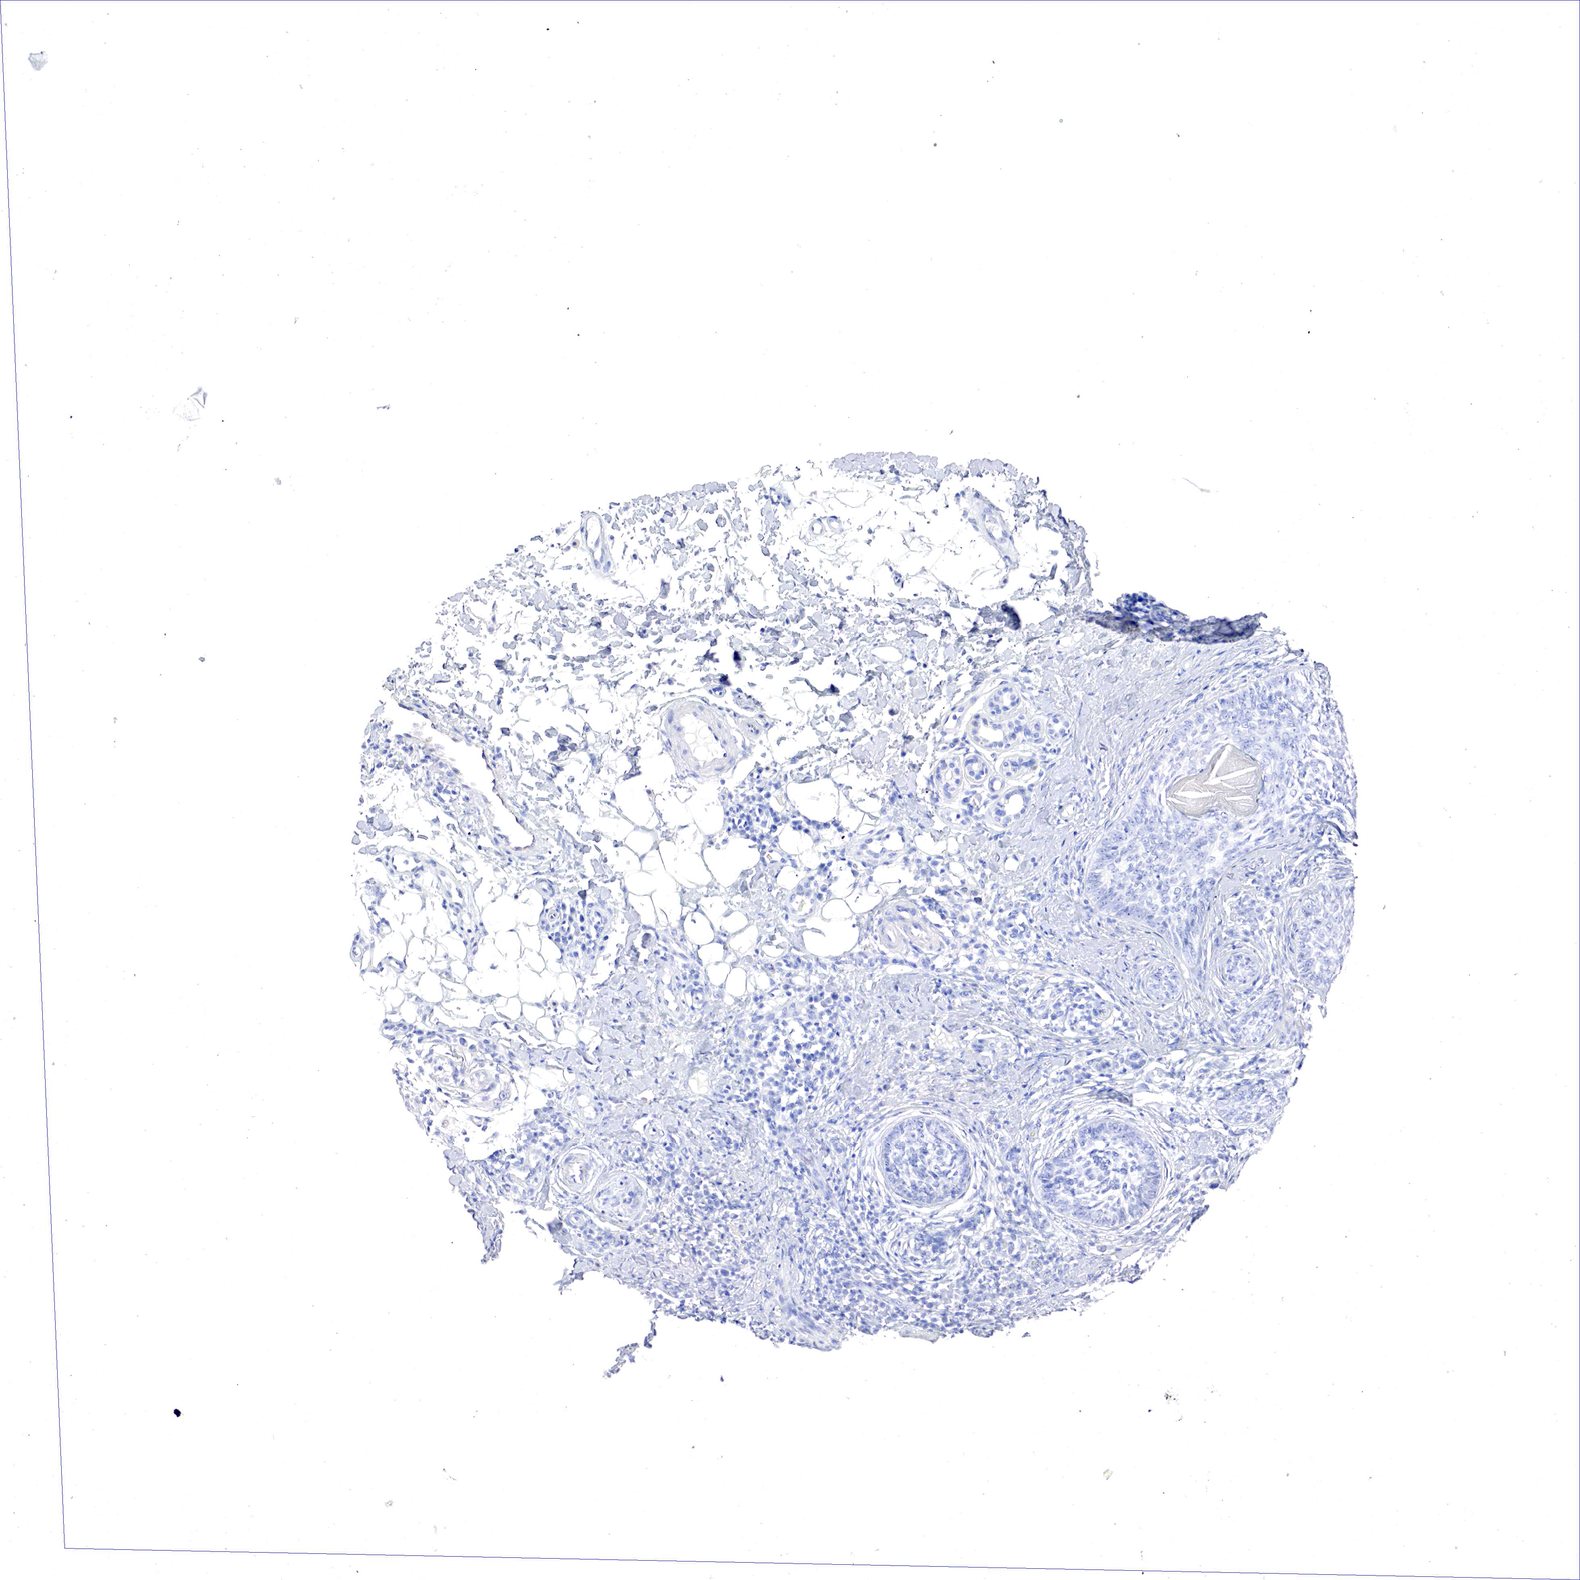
{"staining": {"intensity": "negative", "quantity": "none", "location": "none"}, "tissue": "skin cancer", "cell_type": "Tumor cells", "image_type": "cancer", "snomed": [{"axis": "morphology", "description": "Basal cell carcinoma"}, {"axis": "topography", "description": "Skin"}], "caption": "Tumor cells are negative for protein expression in human skin cancer (basal cell carcinoma). Brightfield microscopy of IHC stained with DAB (3,3'-diaminobenzidine) (brown) and hematoxylin (blue), captured at high magnification.", "gene": "OTC", "patient": {"sex": "male", "age": 89}}